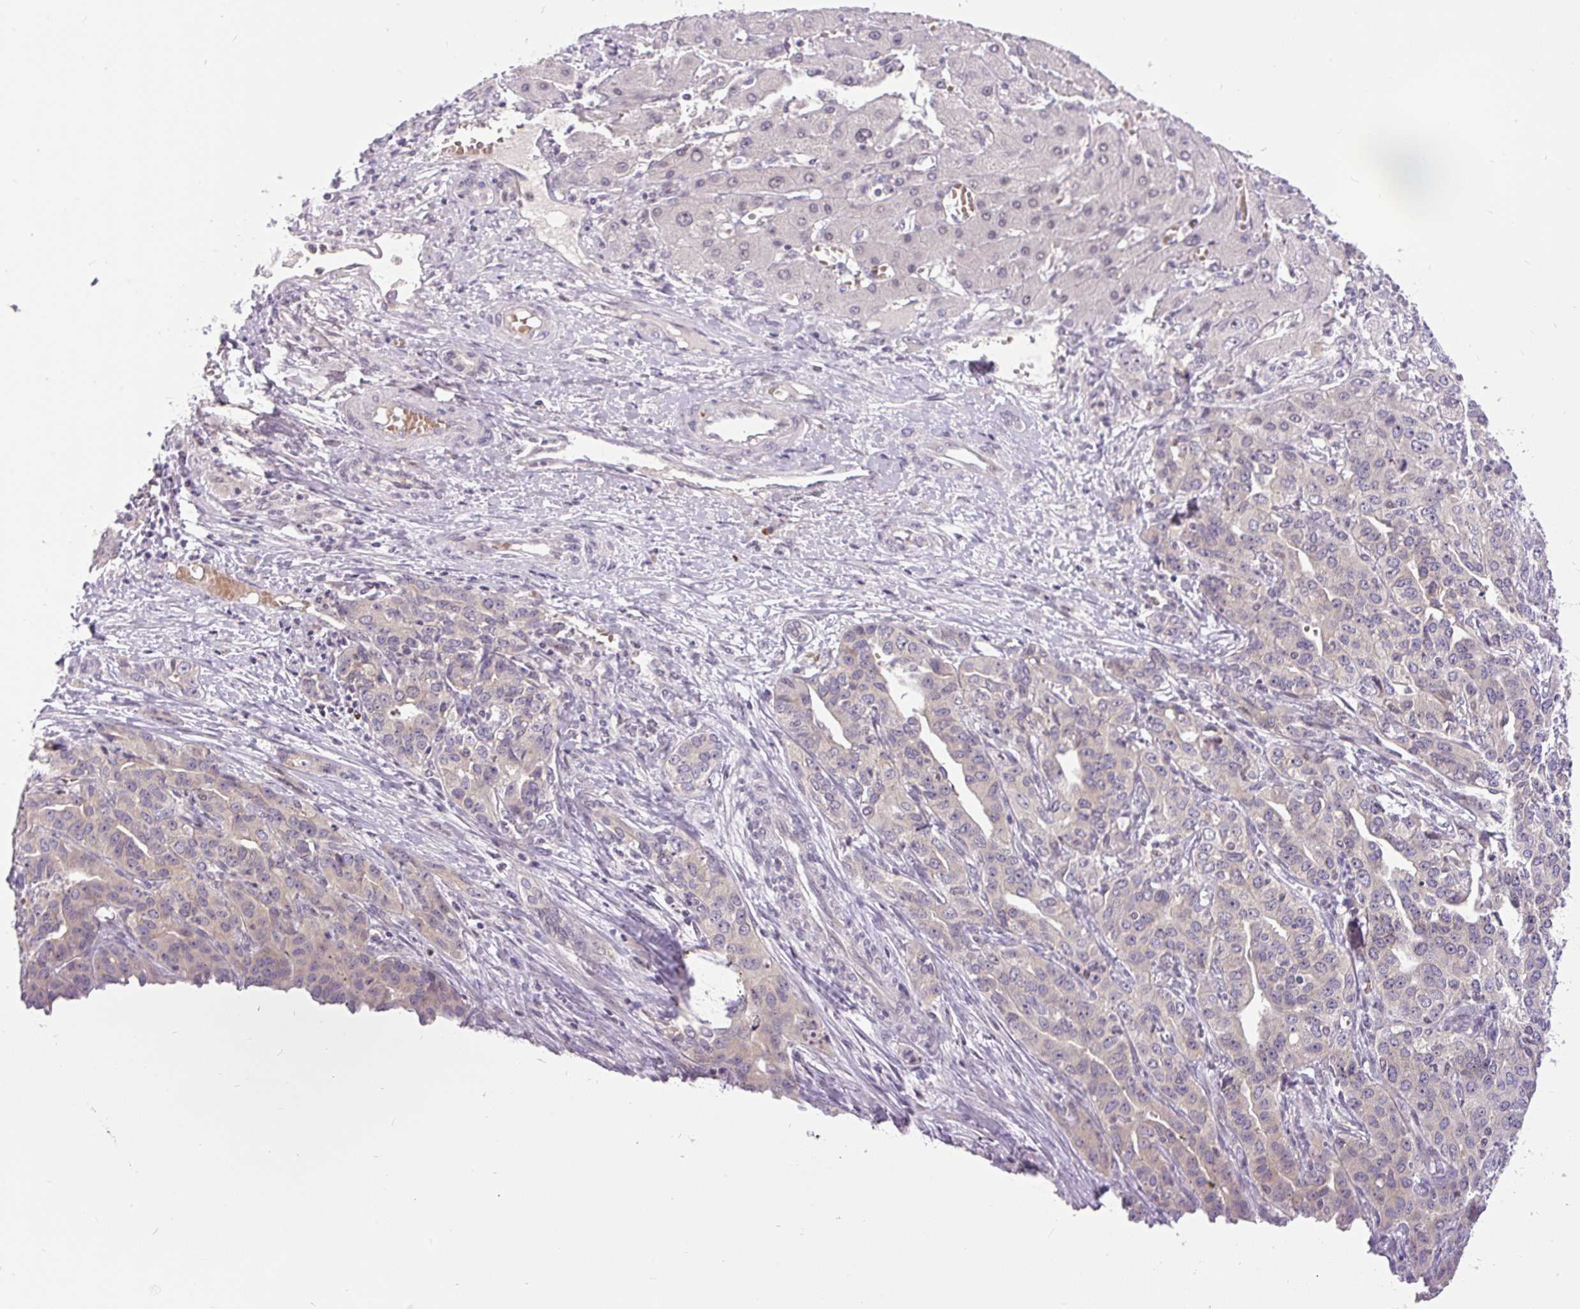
{"staining": {"intensity": "negative", "quantity": "none", "location": "none"}, "tissue": "liver cancer", "cell_type": "Tumor cells", "image_type": "cancer", "snomed": [{"axis": "morphology", "description": "Cholangiocarcinoma"}, {"axis": "topography", "description": "Liver"}], "caption": "DAB immunohistochemical staining of liver cancer shows no significant staining in tumor cells.", "gene": "FAM117B", "patient": {"sex": "male", "age": 59}}